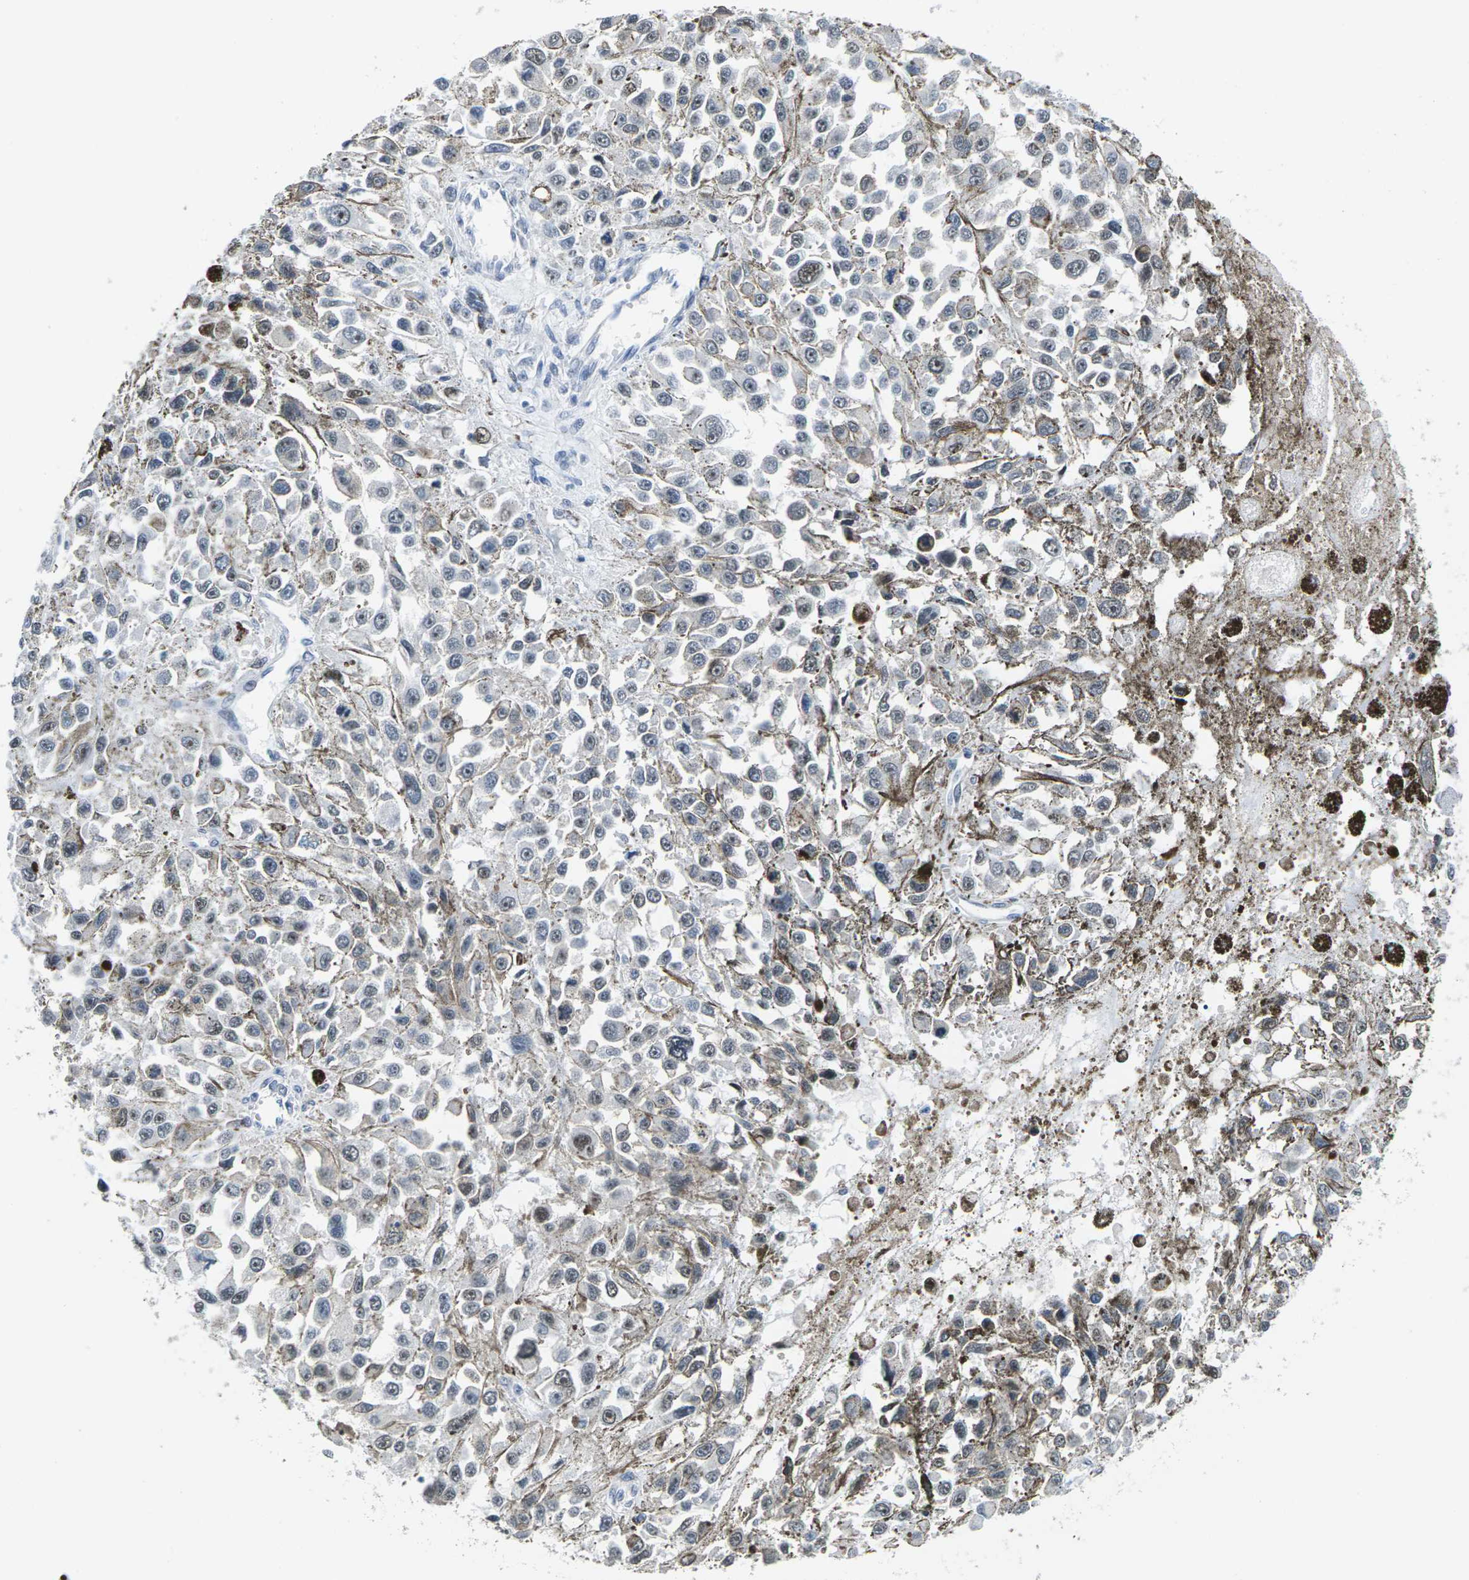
{"staining": {"intensity": "weak", "quantity": "<25%", "location": "nuclear"}, "tissue": "melanoma", "cell_type": "Tumor cells", "image_type": "cancer", "snomed": [{"axis": "morphology", "description": "Malignant melanoma, Metastatic site"}, {"axis": "topography", "description": "Lymph node"}], "caption": "DAB immunohistochemical staining of human malignant melanoma (metastatic site) demonstrates no significant staining in tumor cells. (Immunohistochemistry (ihc), brightfield microscopy, high magnification).", "gene": "NSRP1", "patient": {"sex": "male", "age": 59}}